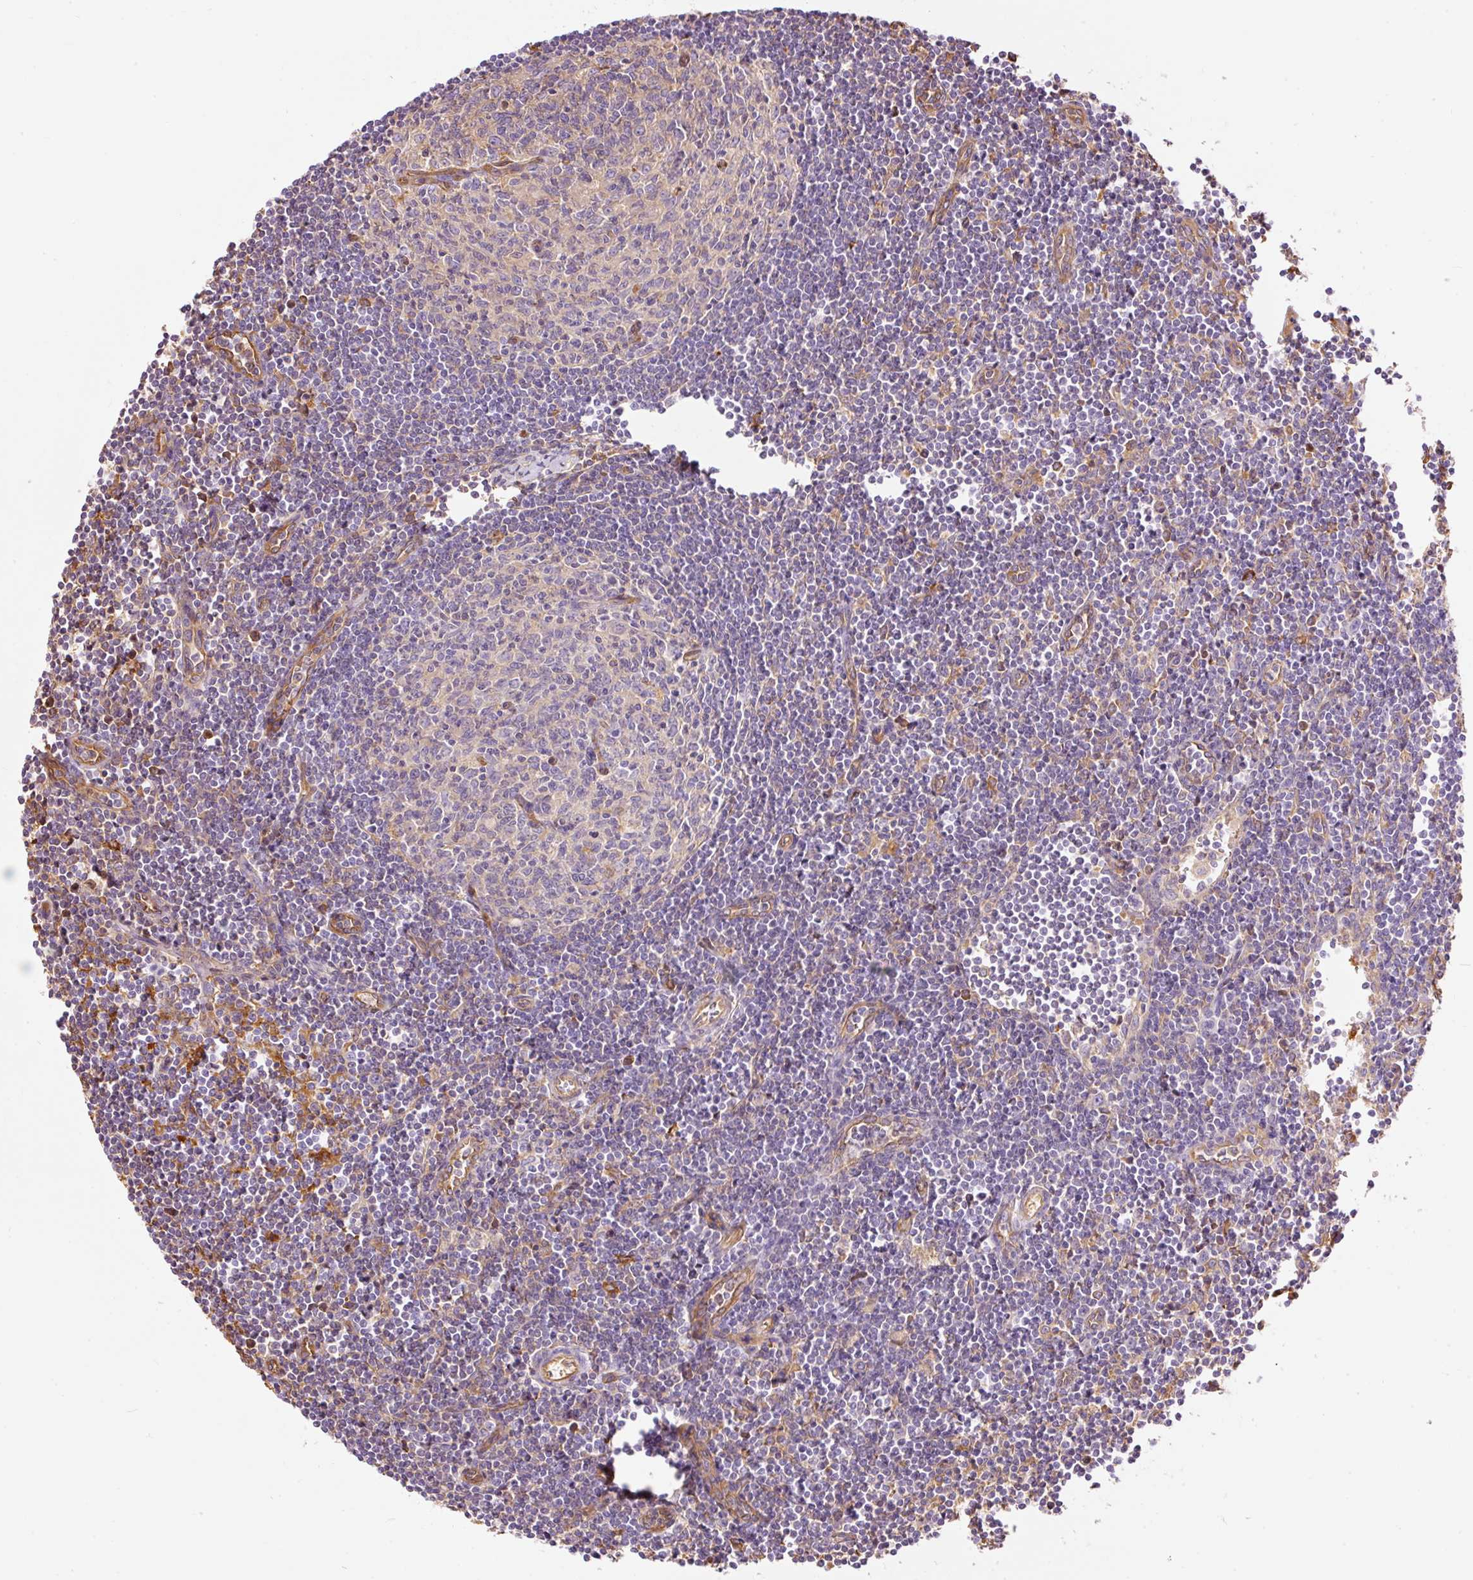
{"staining": {"intensity": "negative", "quantity": "none", "location": "none"}, "tissue": "lymph node", "cell_type": "Germinal center cells", "image_type": "normal", "snomed": [{"axis": "morphology", "description": "Normal tissue, NOS"}, {"axis": "topography", "description": "Lymph node"}], "caption": "The photomicrograph displays no significant positivity in germinal center cells of lymph node.", "gene": "ENSG00000249624", "patient": {"sex": "female", "age": 29}}